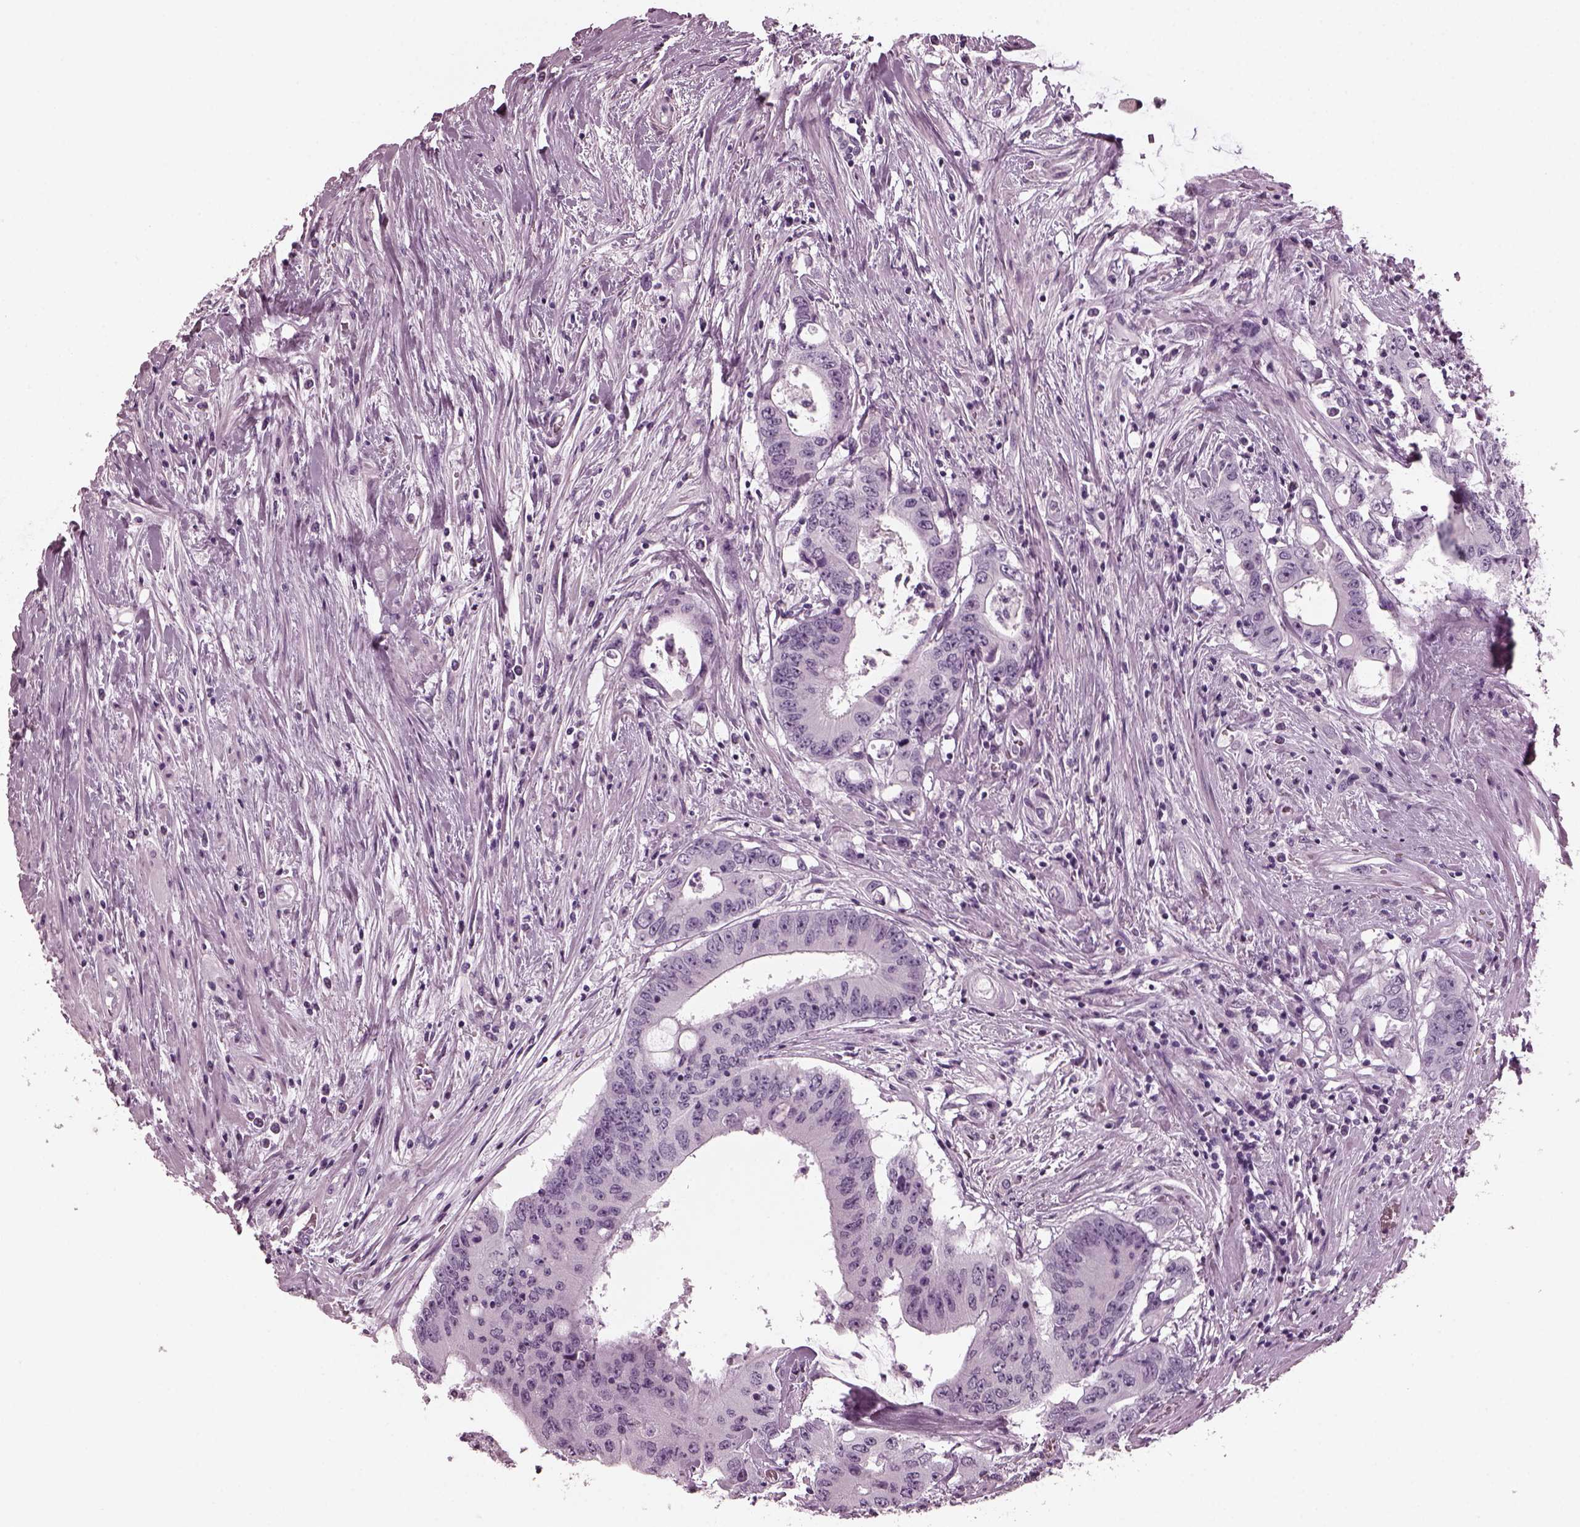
{"staining": {"intensity": "negative", "quantity": "none", "location": "none"}, "tissue": "colorectal cancer", "cell_type": "Tumor cells", "image_type": "cancer", "snomed": [{"axis": "morphology", "description": "Adenocarcinoma, NOS"}, {"axis": "topography", "description": "Rectum"}], "caption": "IHC histopathology image of human adenocarcinoma (colorectal) stained for a protein (brown), which reveals no staining in tumor cells.", "gene": "RCVRN", "patient": {"sex": "male", "age": 59}}